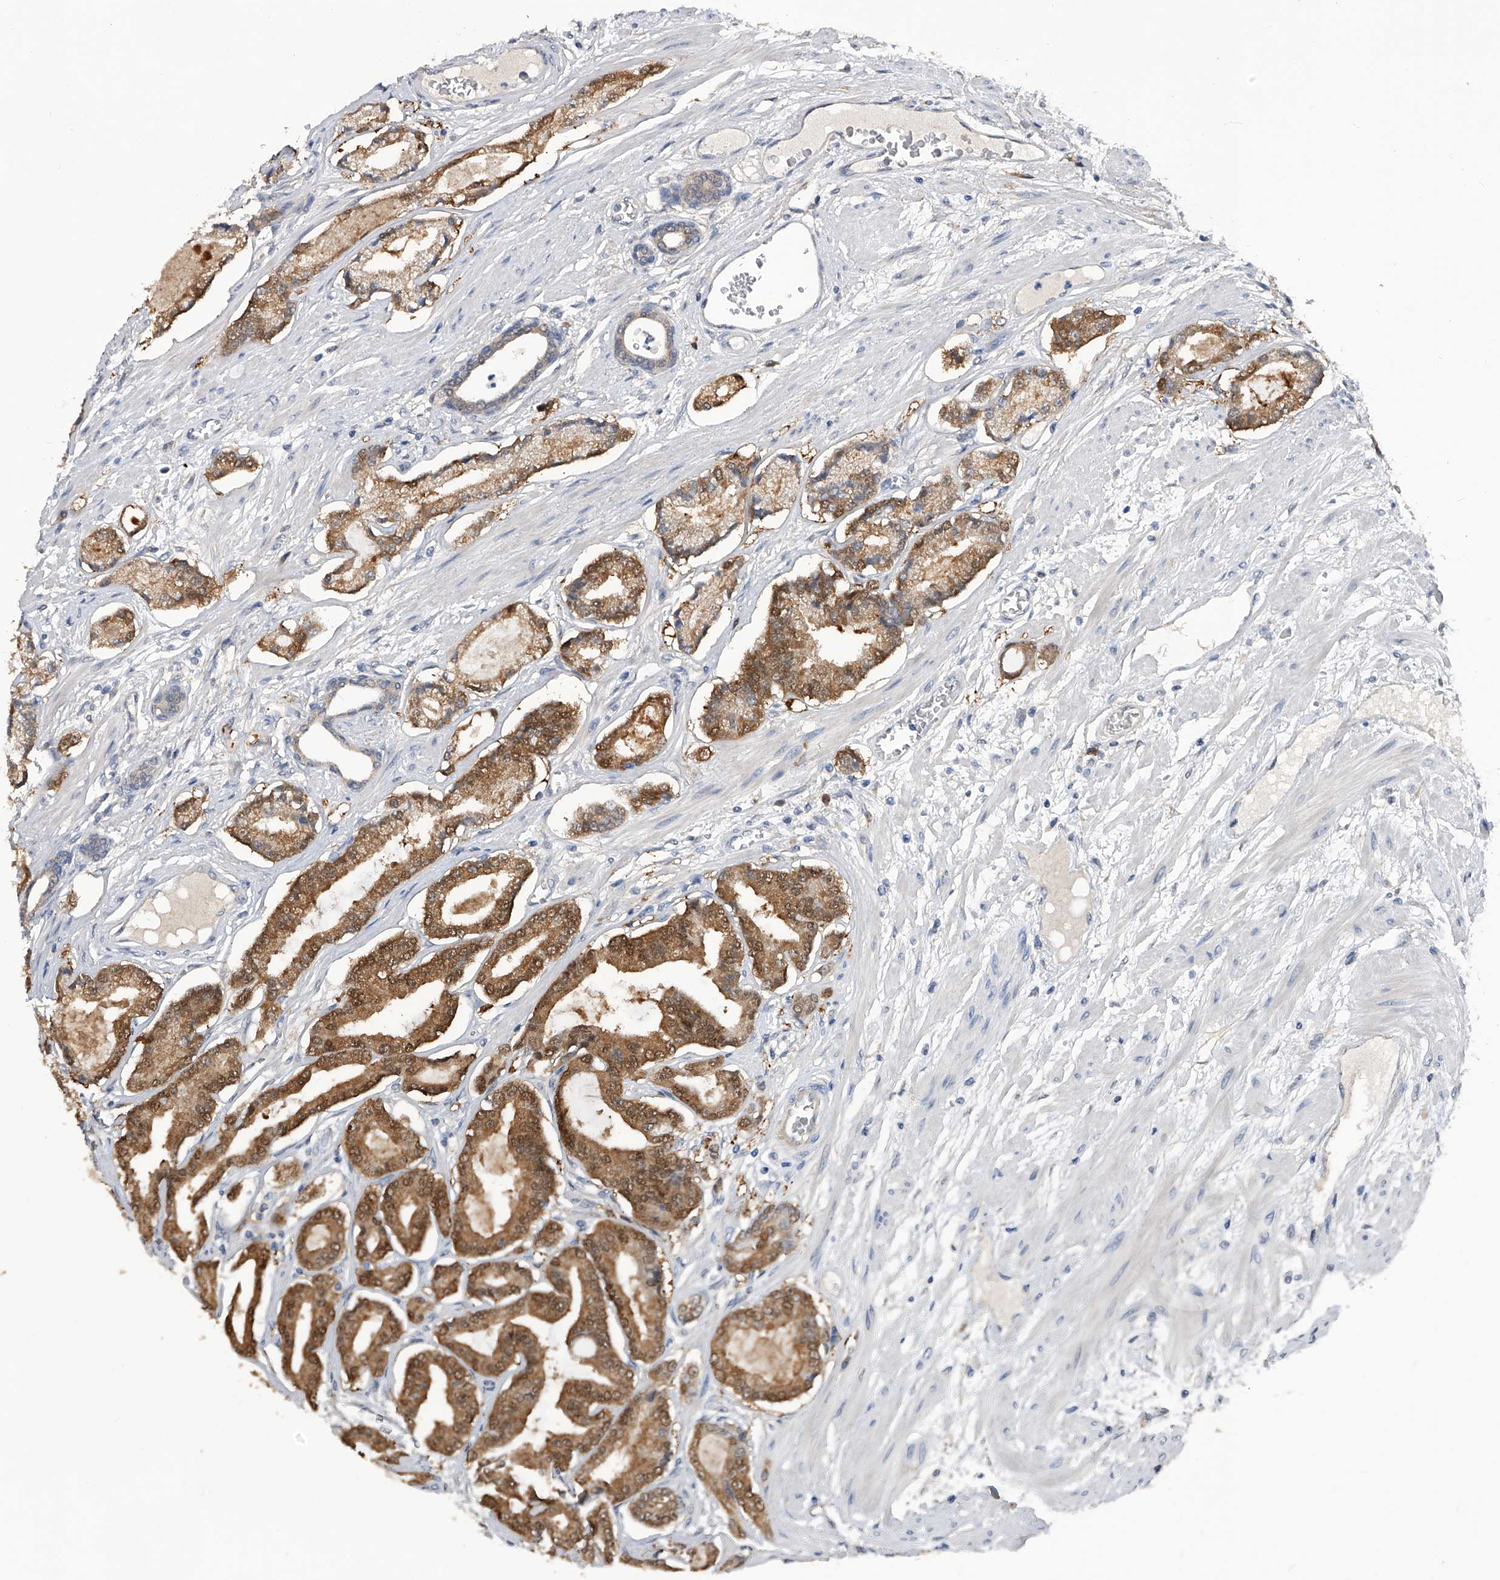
{"staining": {"intensity": "moderate", "quantity": ">75%", "location": "cytoplasmic/membranous,nuclear"}, "tissue": "prostate cancer", "cell_type": "Tumor cells", "image_type": "cancer", "snomed": [{"axis": "morphology", "description": "Adenocarcinoma, Low grade"}, {"axis": "topography", "description": "Prostate"}], "caption": "About >75% of tumor cells in human prostate low-grade adenocarcinoma exhibit moderate cytoplasmic/membranous and nuclear protein expression as visualized by brown immunohistochemical staining.", "gene": "PGM3", "patient": {"sex": "male", "age": 60}}